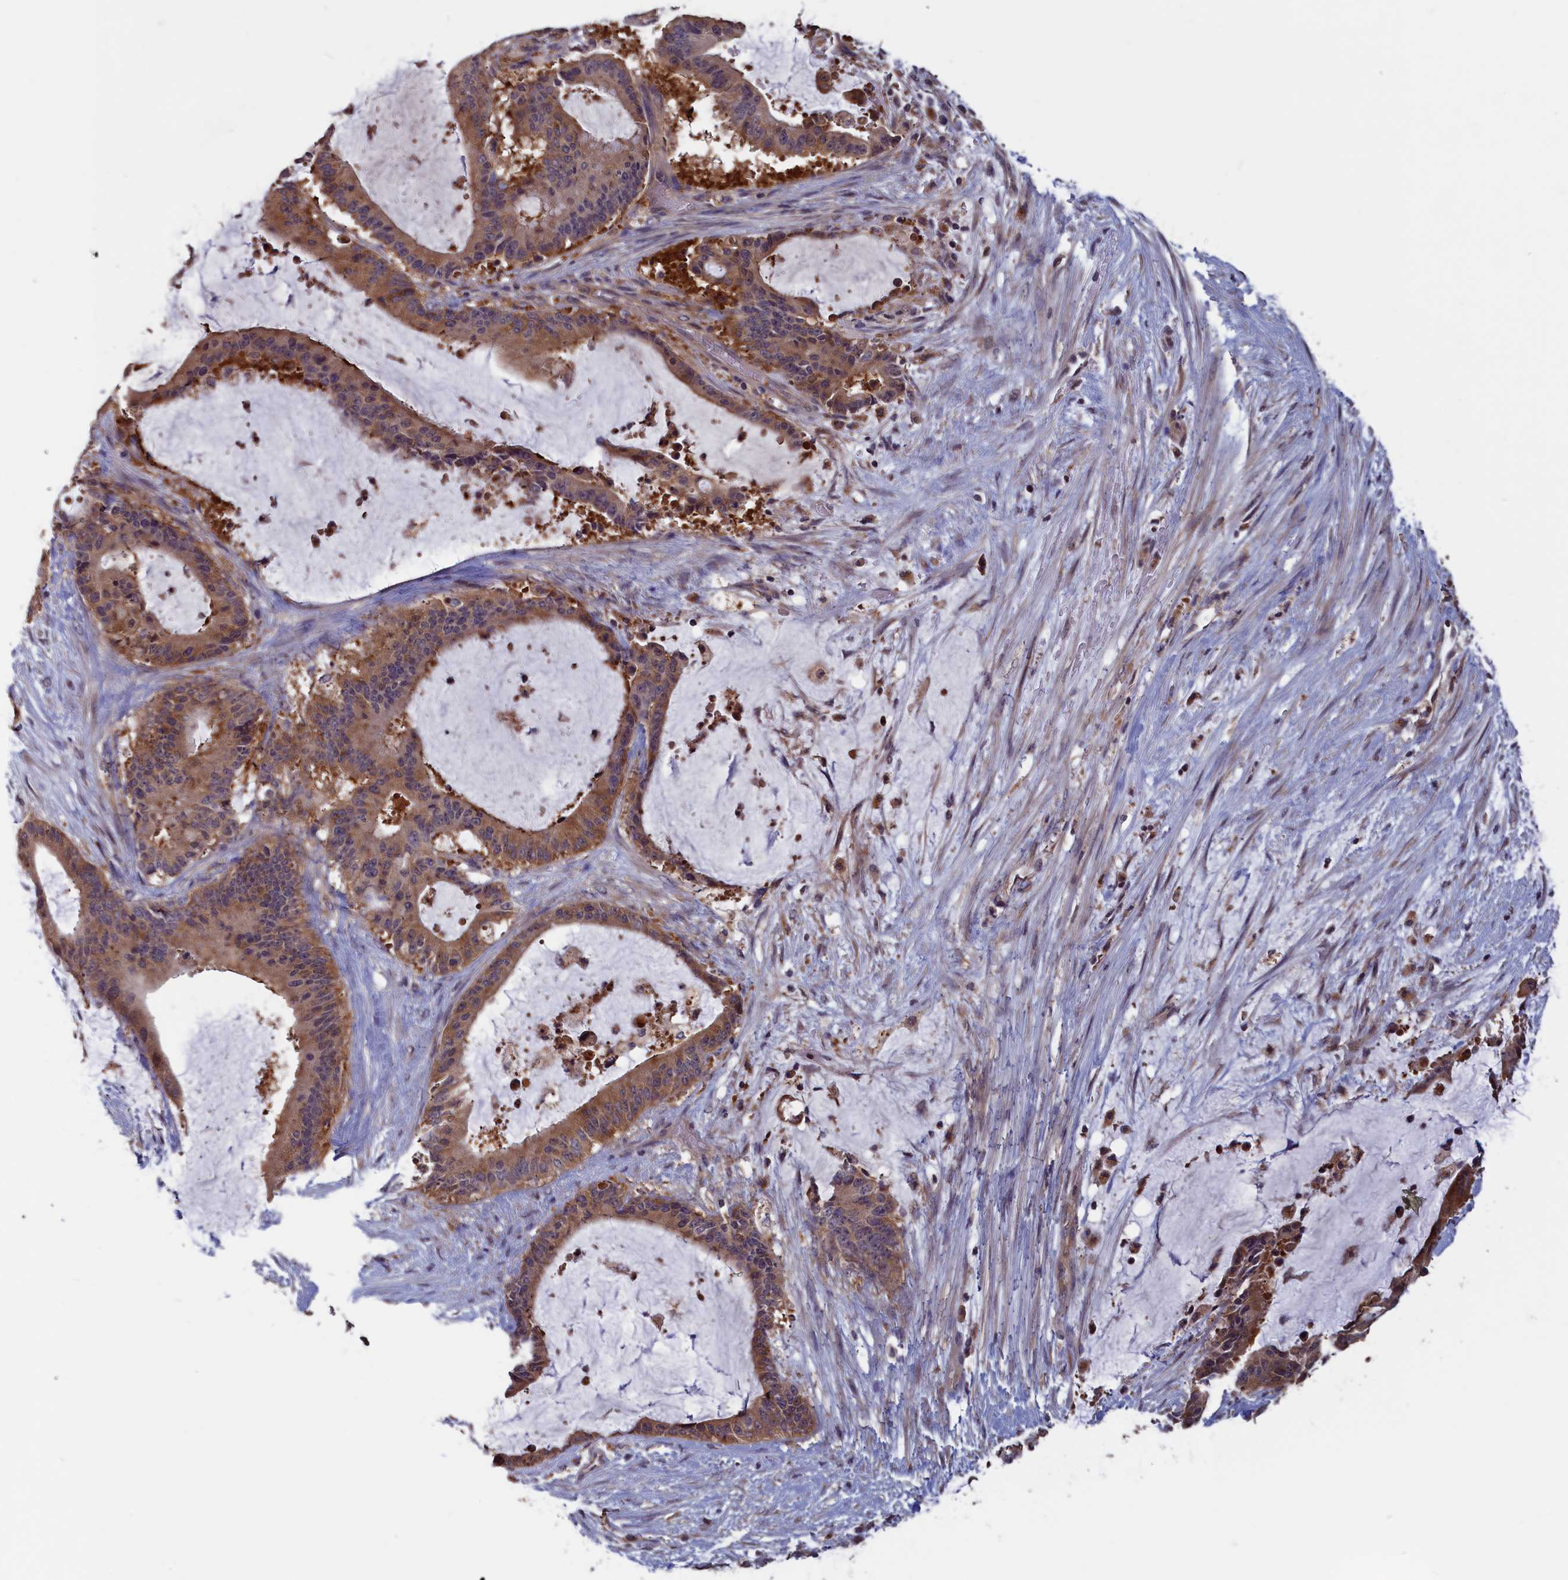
{"staining": {"intensity": "moderate", "quantity": ">75%", "location": "cytoplasmic/membranous"}, "tissue": "liver cancer", "cell_type": "Tumor cells", "image_type": "cancer", "snomed": [{"axis": "morphology", "description": "Normal tissue, NOS"}, {"axis": "morphology", "description": "Cholangiocarcinoma"}, {"axis": "topography", "description": "Liver"}, {"axis": "topography", "description": "Peripheral nerve tissue"}], "caption": "Immunohistochemistry (IHC) micrograph of neoplastic tissue: human cholangiocarcinoma (liver) stained using immunohistochemistry reveals medium levels of moderate protein expression localized specifically in the cytoplasmic/membranous of tumor cells, appearing as a cytoplasmic/membranous brown color.", "gene": "CACTIN", "patient": {"sex": "female", "age": 73}}